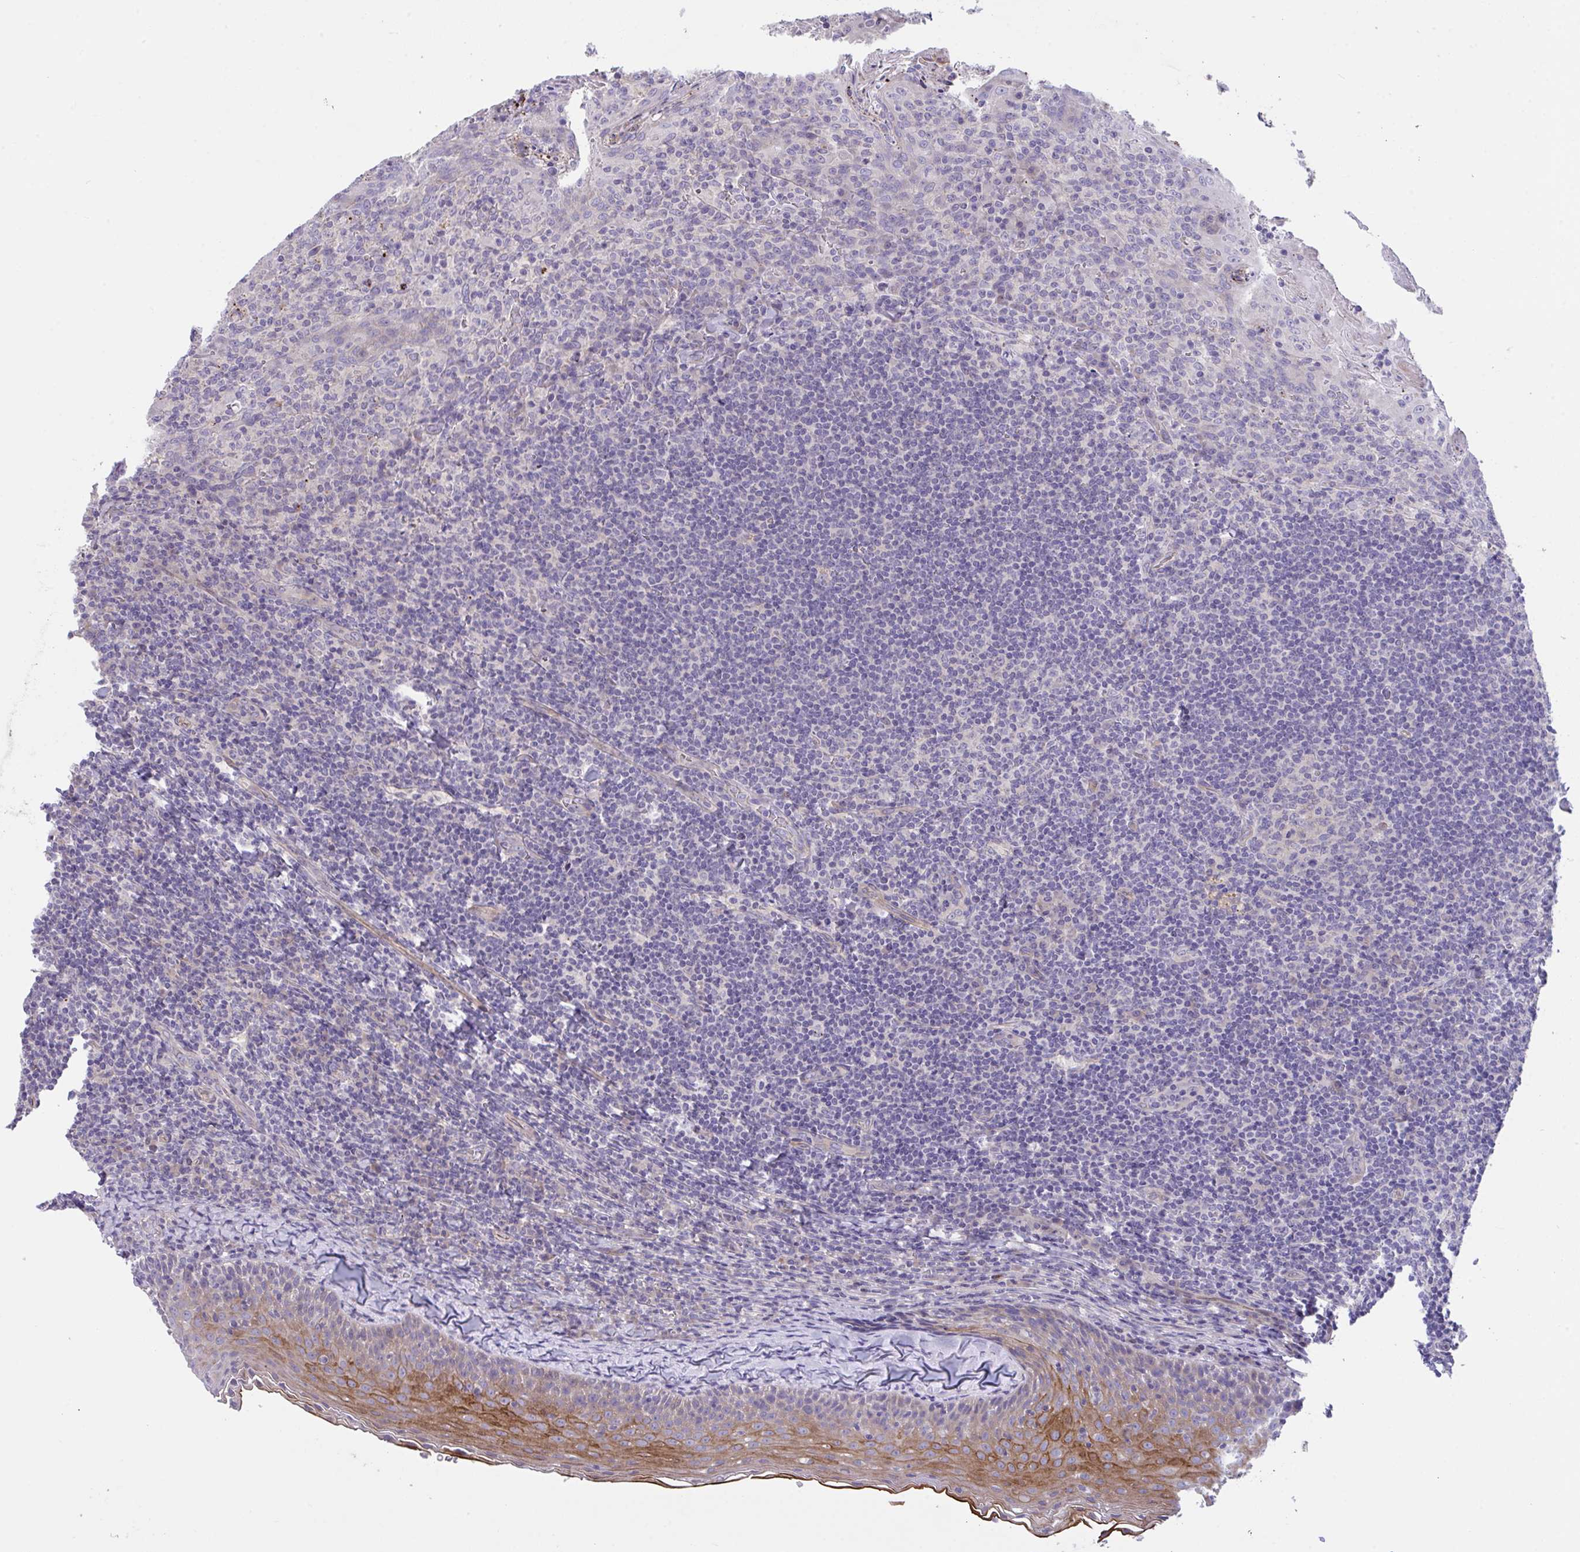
{"staining": {"intensity": "negative", "quantity": "none", "location": "none"}, "tissue": "tonsil", "cell_type": "Germinal center cells", "image_type": "normal", "snomed": [{"axis": "morphology", "description": "Normal tissue, NOS"}, {"axis": "topography", "description": "Tonsil"}], "caption": "Germinal center cells show no significant positivity in benign tonsil. (Immunohistochemistry (ihc), brightfield microscopy, high magnification).", "gene": "RHOXF1", "patient": {"sex": "female", "age": 10}}